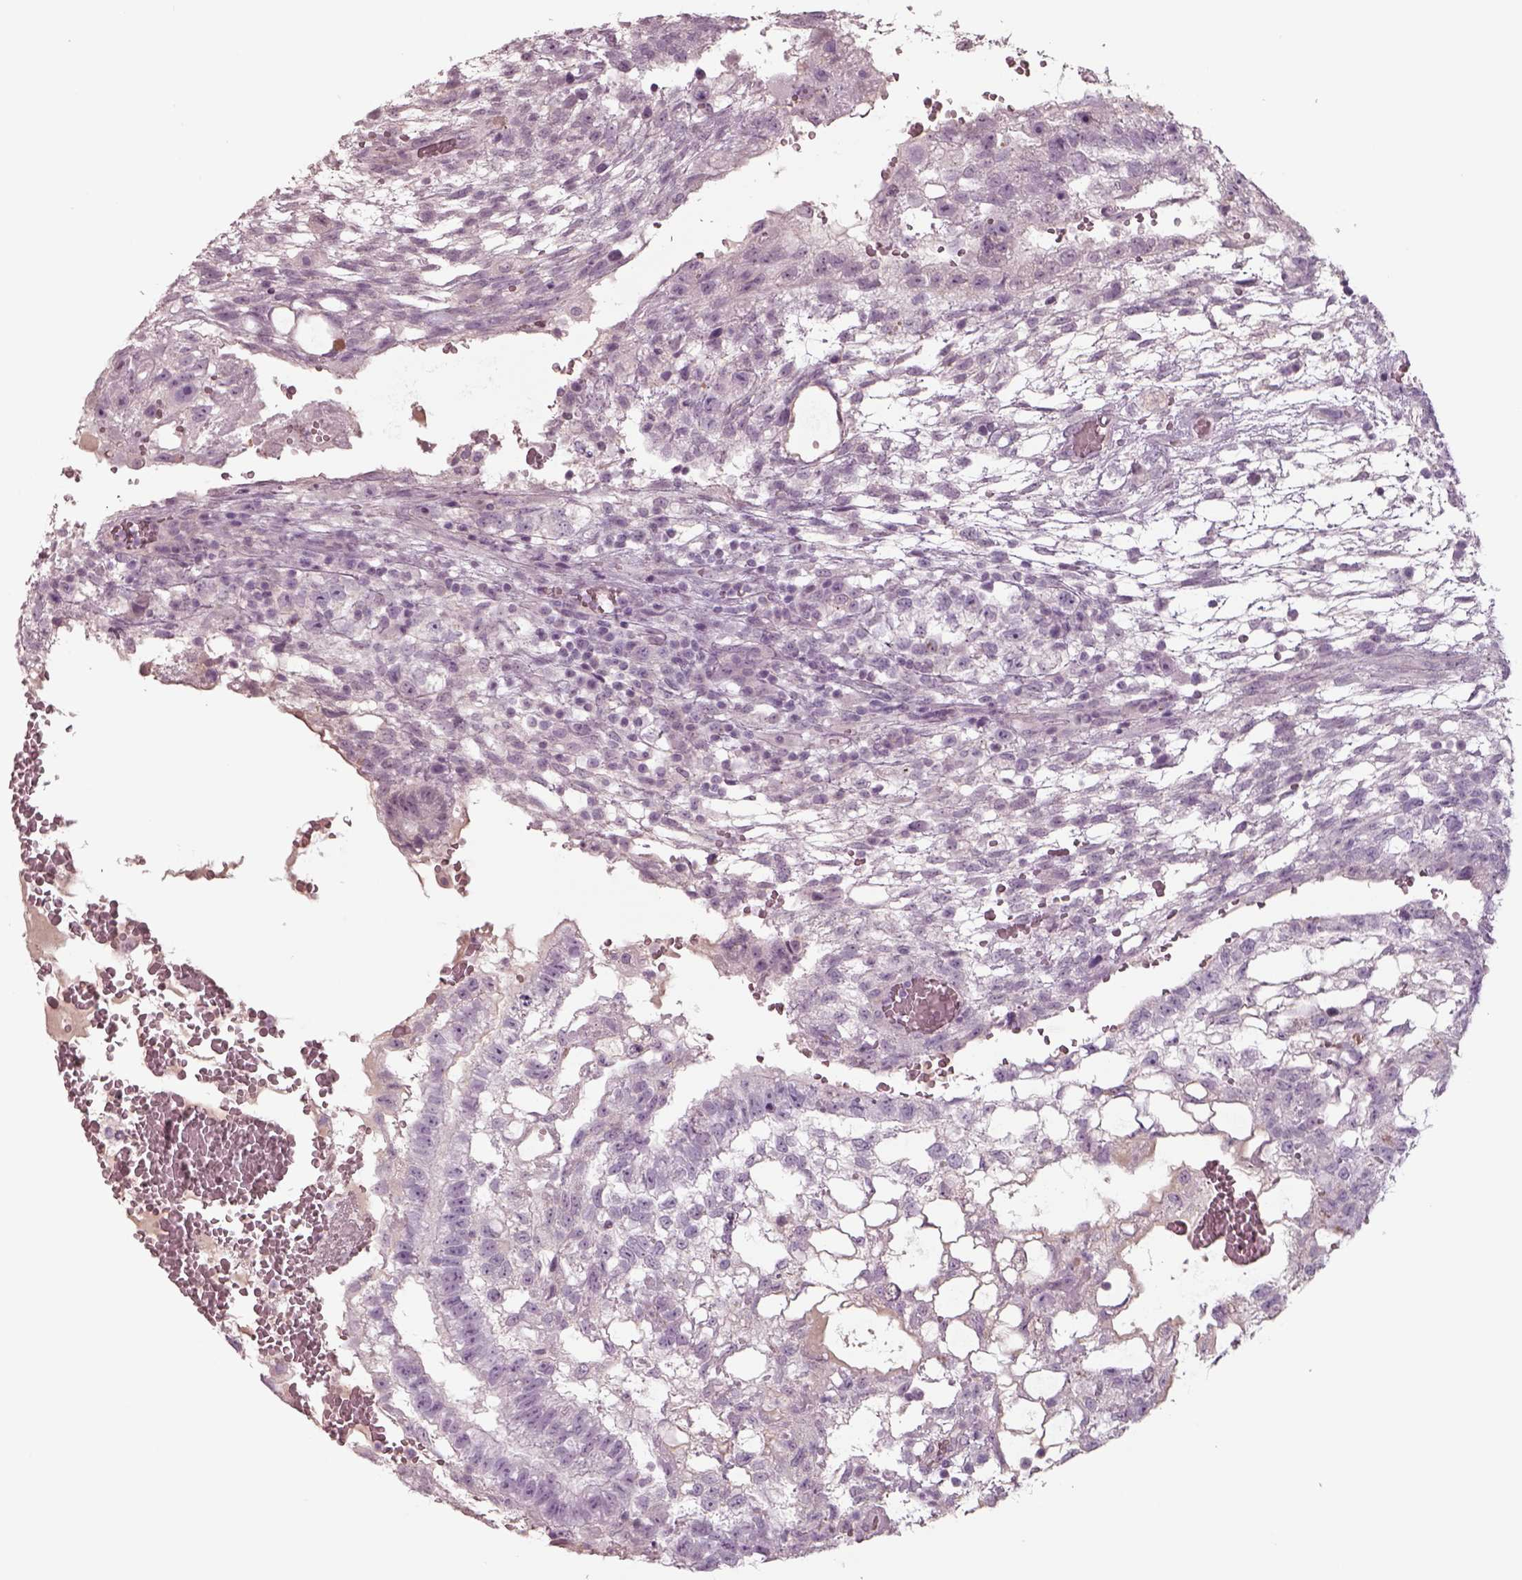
{"staining": {"intensity": "negative", "quantity": "none", "location": "none"}, "tissue": "testis cancer", "cell_type": "Tumor cells", "image_type": "cancer", "snomed": [{"axis": "morphology", "description": "Carcinoma, Embryonal, NOS"}, {"axis": "topography", "description": "Testis"}], "caption": "A photomicrograph of human embryonal carcinoma (testis) is negative for staining in tumor cells. The staining is performed using DAB brown chromogen with nuclei counter-stained in using hematoxylin.", "gene": "SEPTIN14", "patient": {"sex": "male", "age": 32}}